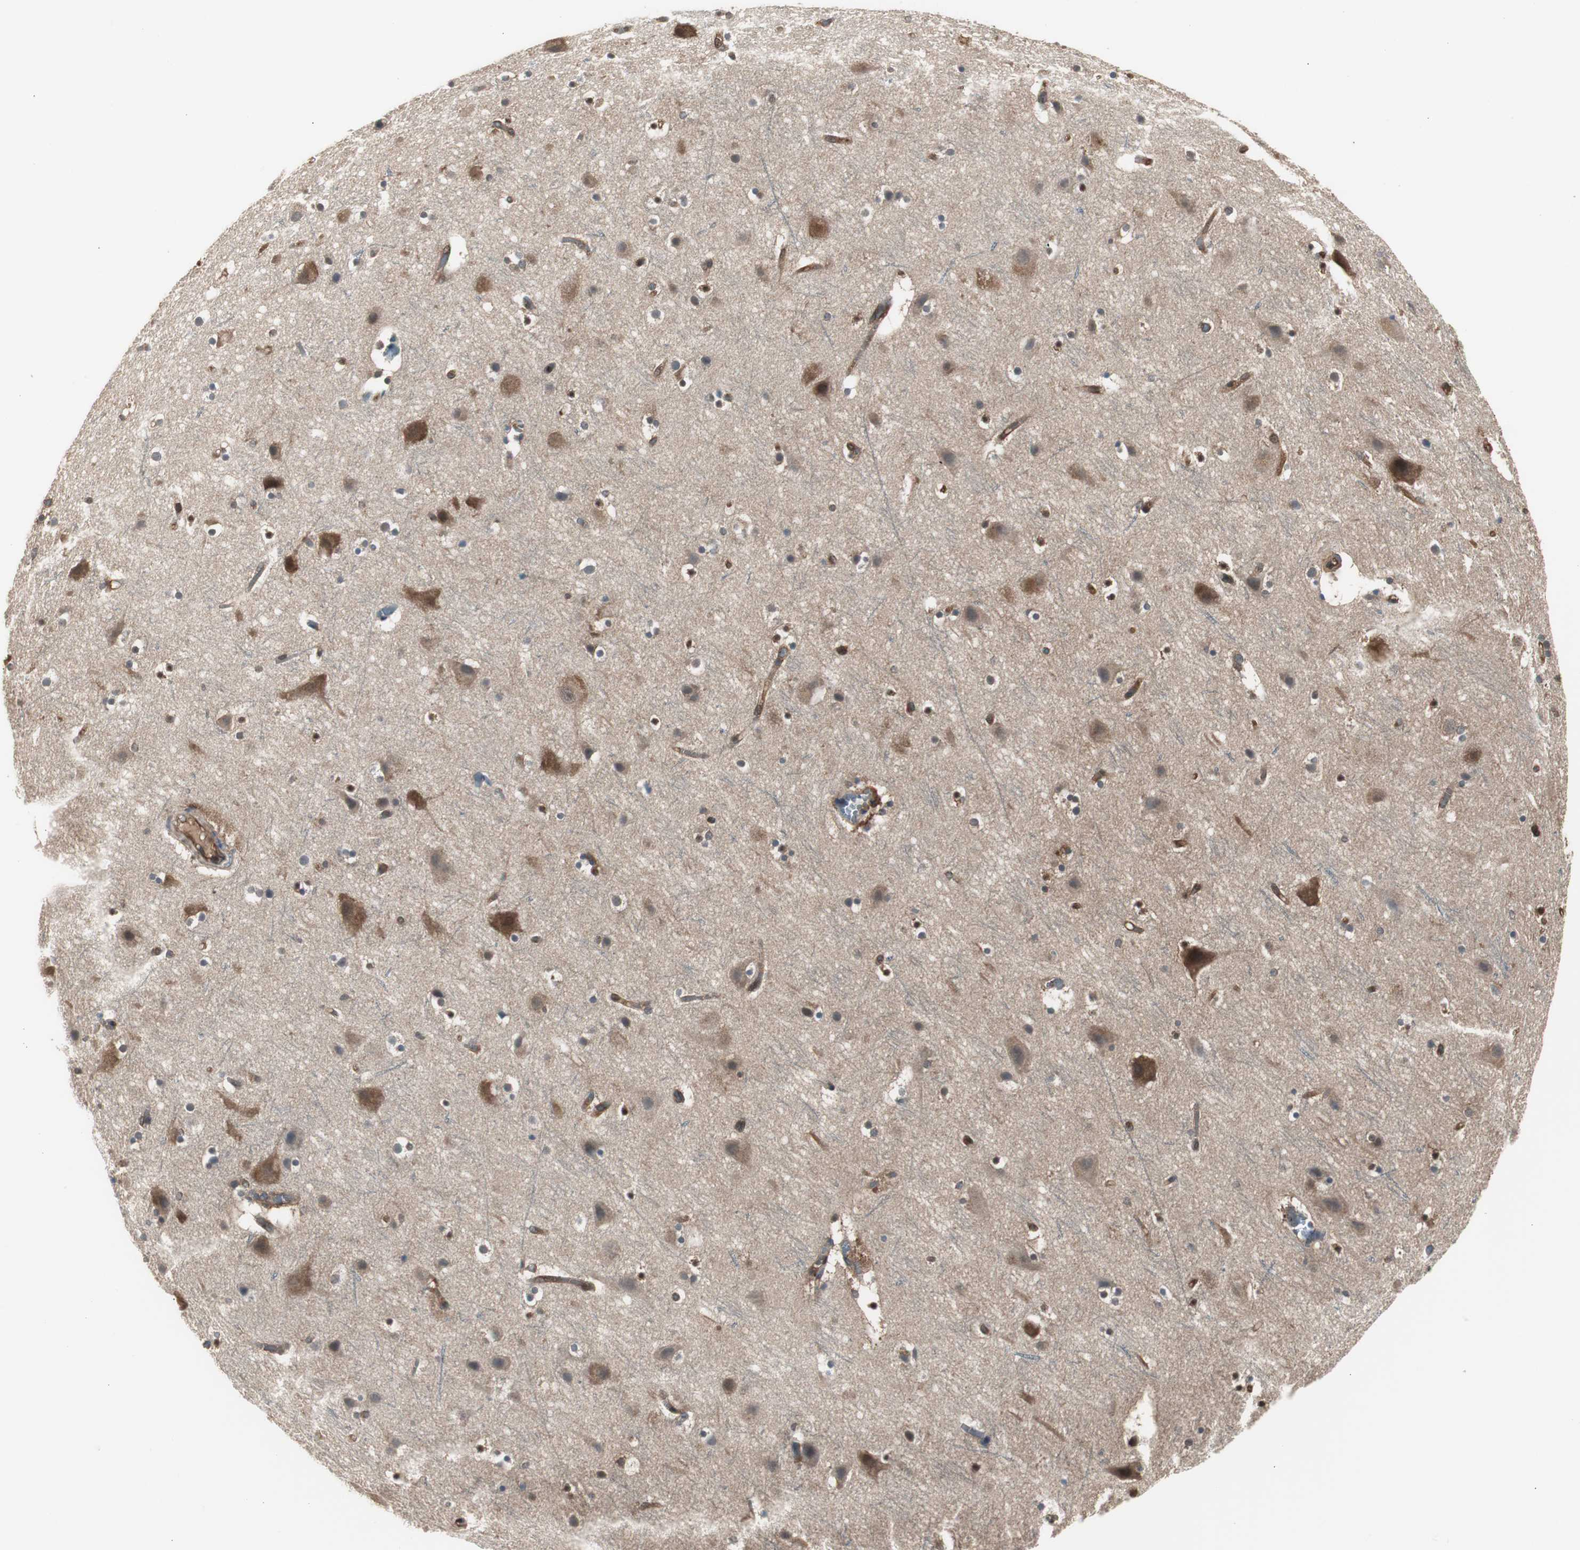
{"staining": {"intensity": "moderate", "quantity": ">75%", "location": "cytoplasmic/membranous"}, "tissue": "cerebral cortex", "cell_type": "Endothelial cells", "image_type": "normal", "snomed": [{"axis": "morphology", "description": "Normal tissue, NOS"}, {"axis": "topography", "description": "Cerebral cortex"}], "caption": "Moderate cytoplasmic/membranous protein staining is identified in approximately >75% of endothelial cells in cerebral cortex. The staining was performed using DAB (3,3'-diaminobenzidine), with brown indicating positive protein expression. Nuclei are stained blue with hematoxylin.", "gene": "CAPNS1", "patient": {"sex": "male", "age": 45}}